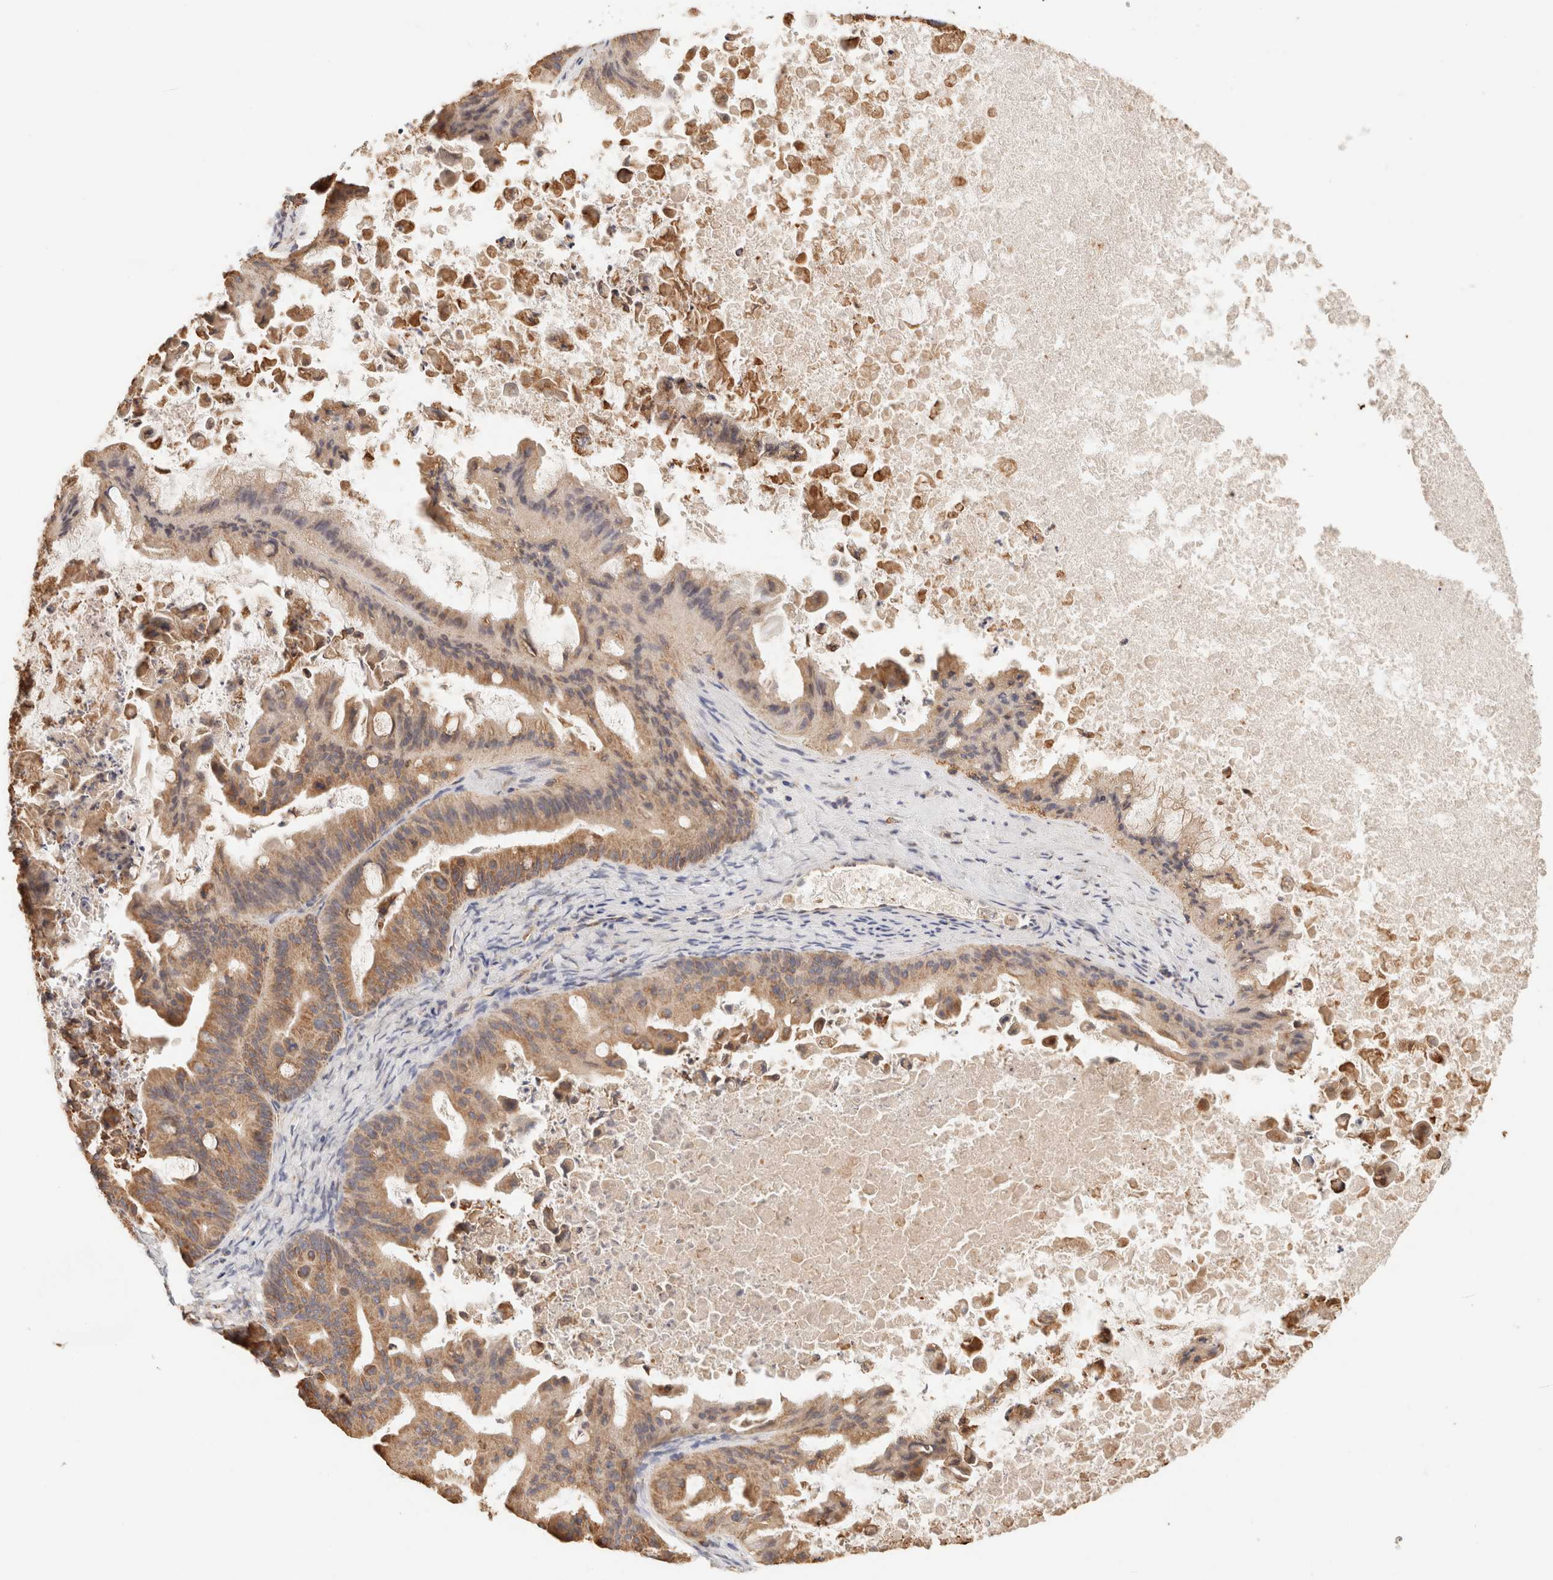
{"staining": {"intensity": "moderate", "quantity": ">75%", "location": "cytoplasmic/membranous"}, "tissue": "ovarian cancer", "cell_type": "Tumor cells", "image_type": "cancer", "snomed": [{"axis": "morphology", "description": "Cystadenocarcinoma, mucinous, NOS"}, {"axis": "topography", "description": "Ovary"}], "caption": "Mucinous cystadenocarcinoma (ovarian) tissue shows moderate cytoplasmic/membranous positivity in about >75% of tumor cells, visualized by immunohistochemistry.", "gene": "FER", "patient": {"sex": "female", "age": 37}}